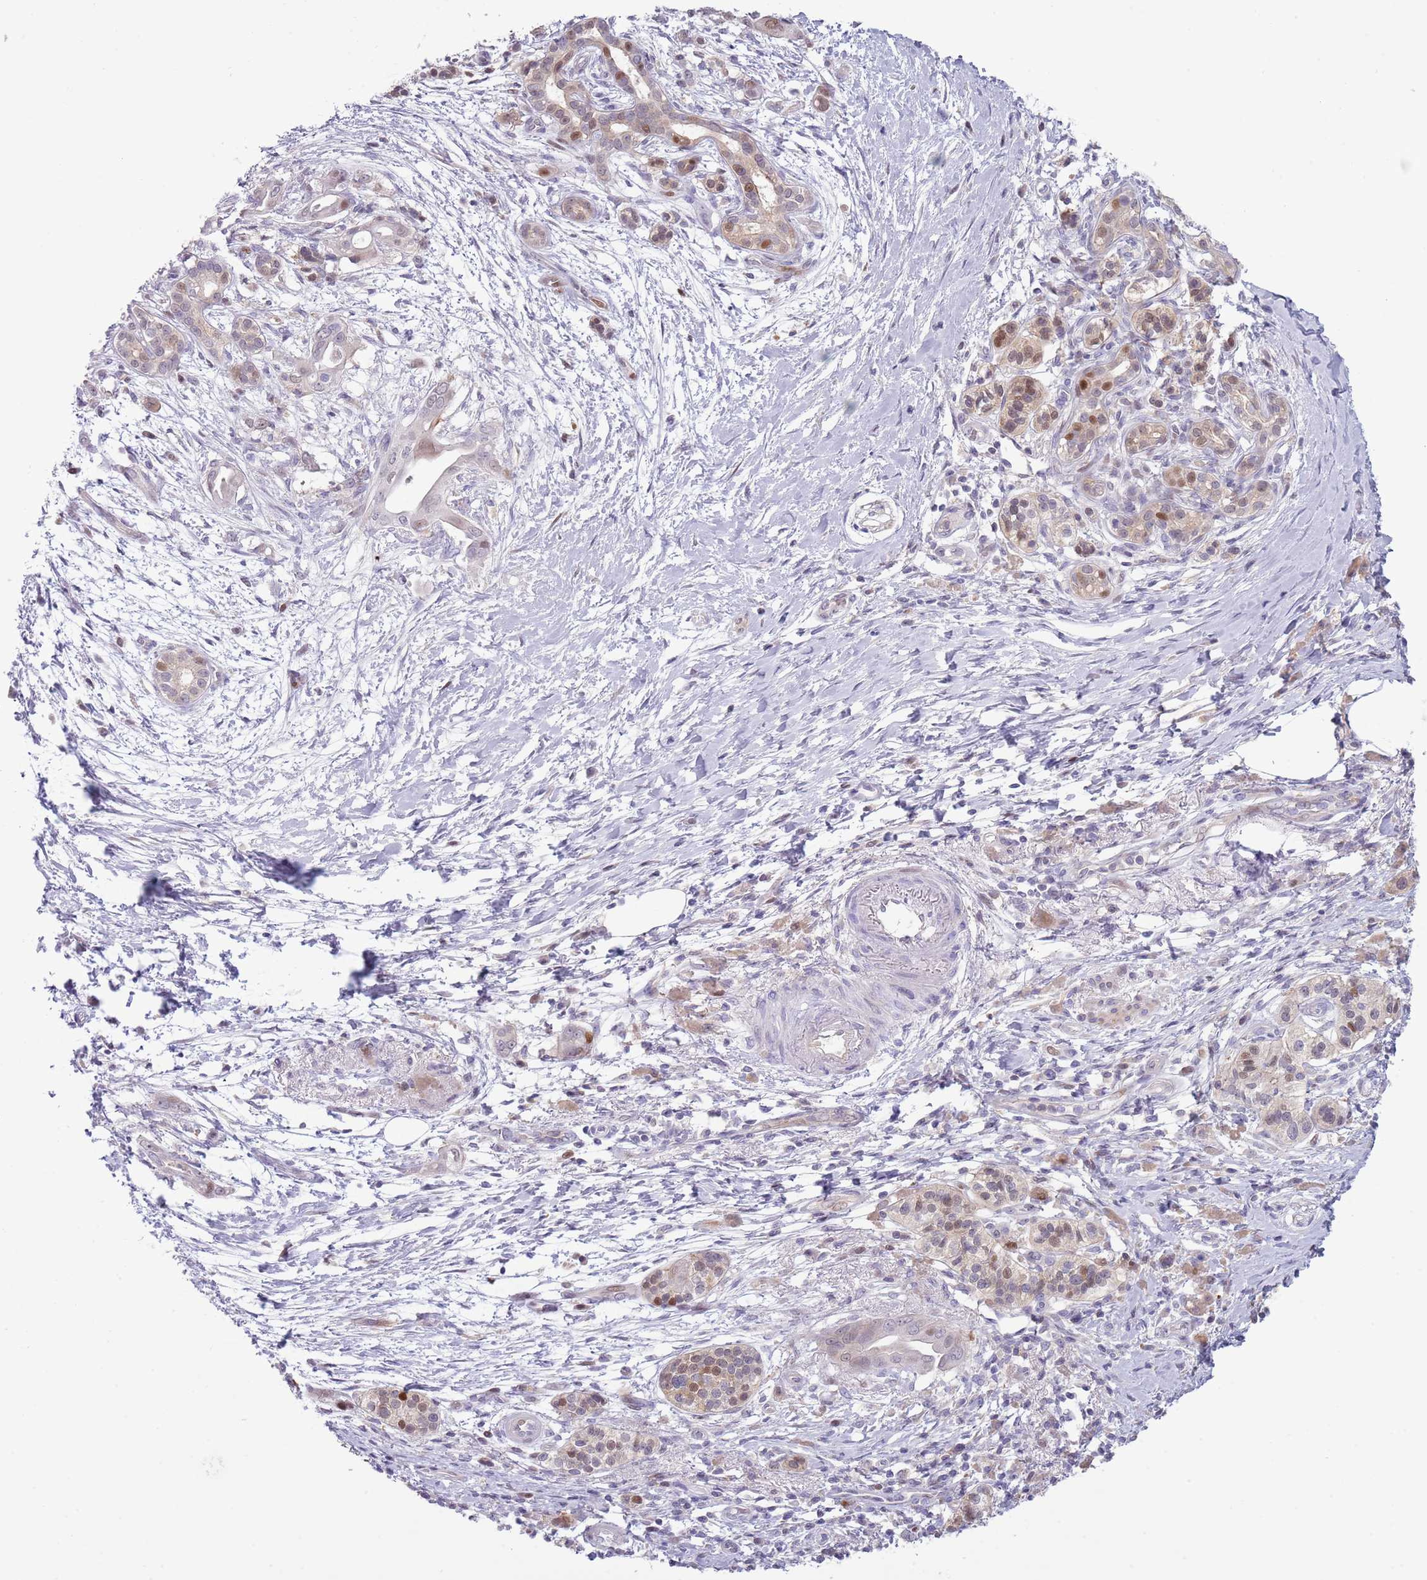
{"staining": {"intensity": "moderate", "quantity": "<25%", "location": "nuclear"}, "tissue": "pancreatic cancer", "cell_type": "Tumor cells", "image_type": "cancer", "snomed": [{"axis": "morphology", "description": "Adenocarcinoma, NOS"}, {"axis": "topography", "description": "Pancreas"}], "caption": "Pancreatic cancer (adenocarcinoma) stained with a brown dye reveals moderate nuclear positive expression in about <25% of tumor cells.", "gene": "NBPF6", "patient": {"sex": "male", "age": 71}}